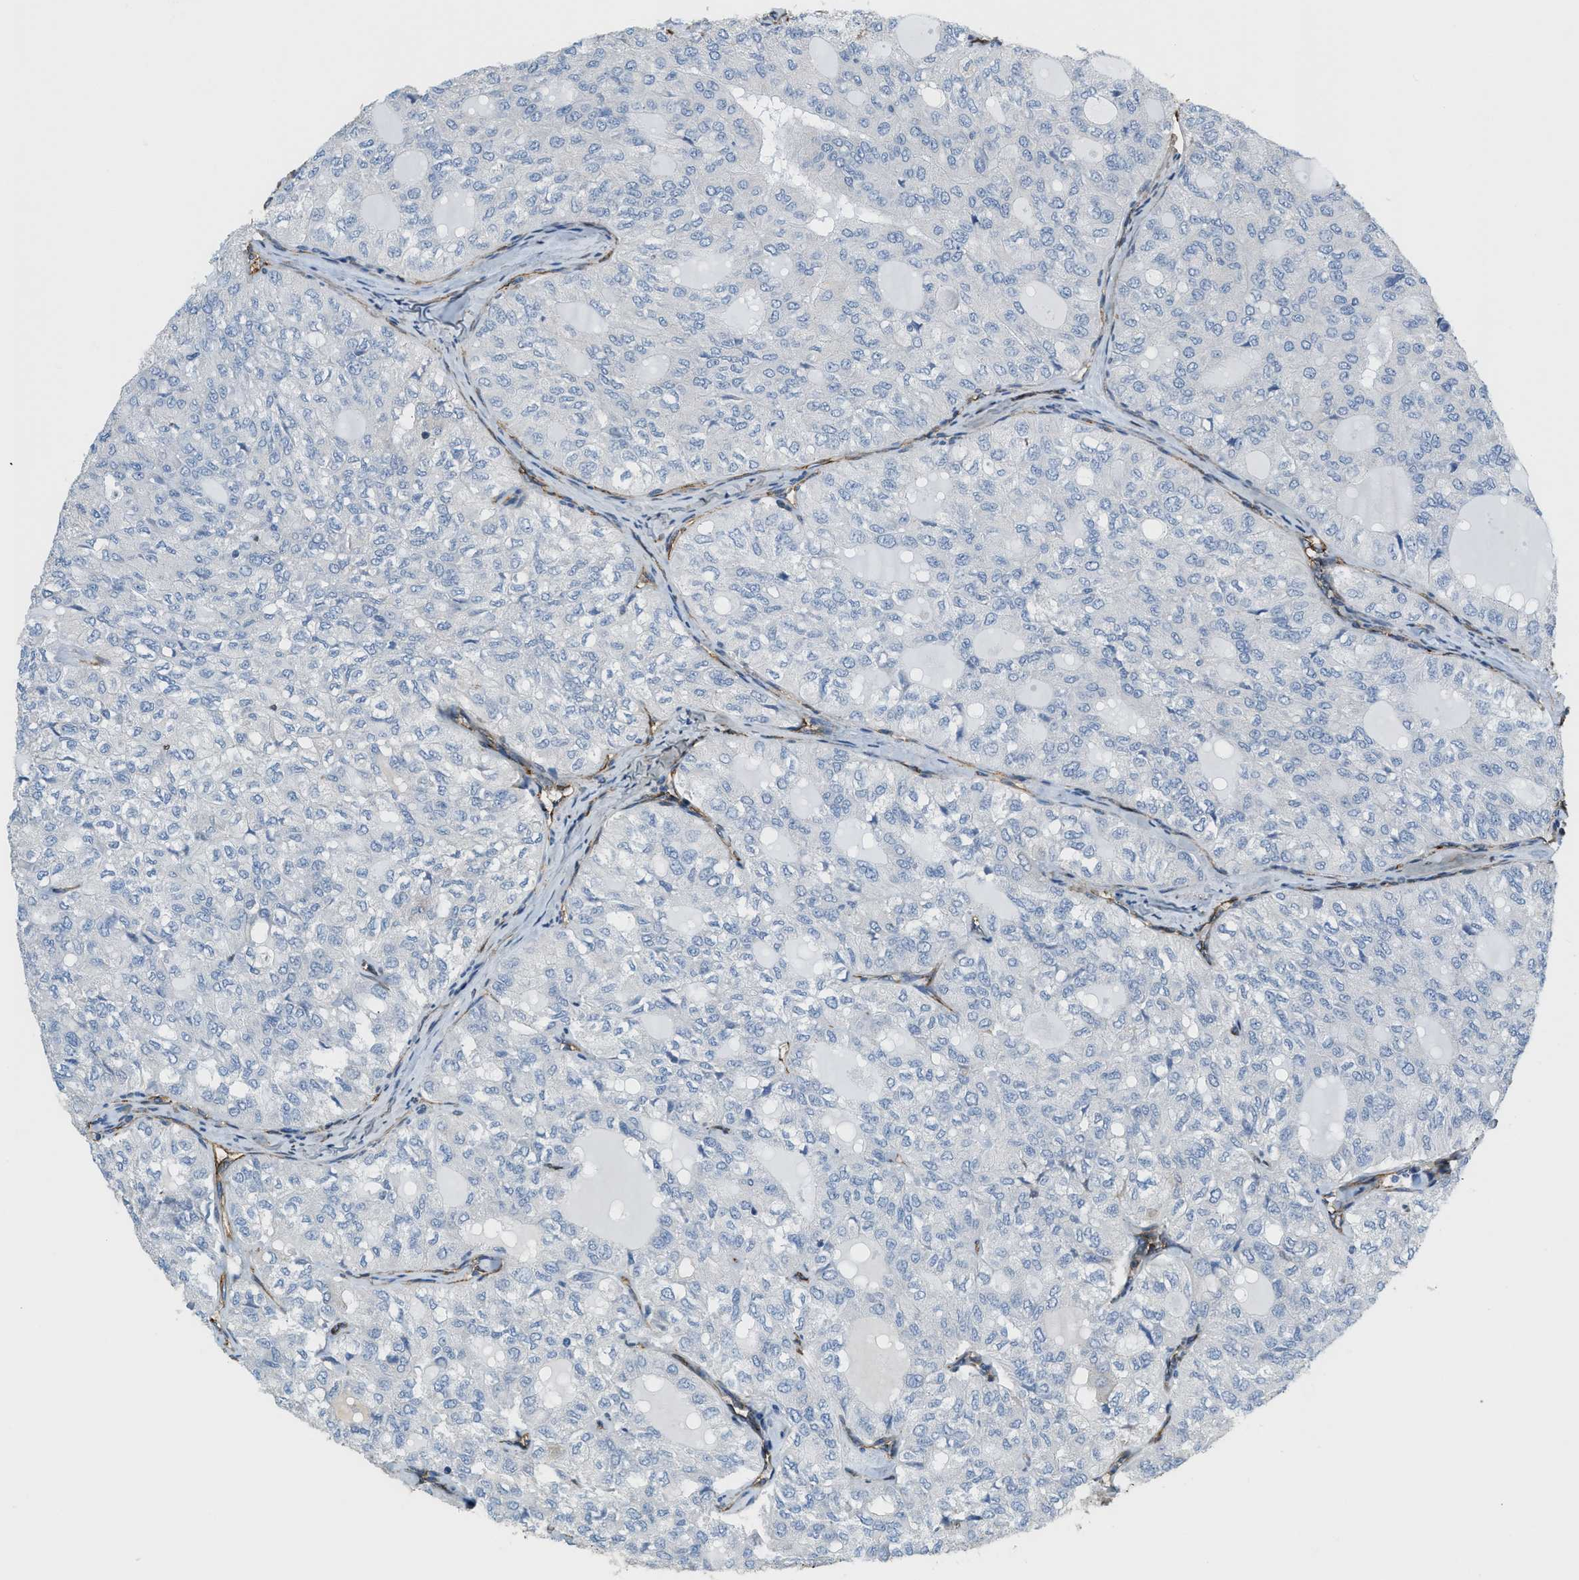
{"staining": {"intensity": "negative", "quantity": "none", "location": "none"}, "tissue": "thyroid cancer", "cell_type": "Tumor cells", "image_type": "cancer", "snomed": [{"axis": "morphology", "description": "Follicular adenoma carcinoma, NOS"}, {"axis": "topography", "description": "Thyroid gland"}], "caption": "This image is of thyroid cancer (follicular adenoma carcinoma) stained with immunohistochemistry to label a protein in brown with the nuclei are counter-stained blue. There is no positivity in tumor cells.", "gene": "TMEM43", "patient": {"sex": "male", "age": 75}}